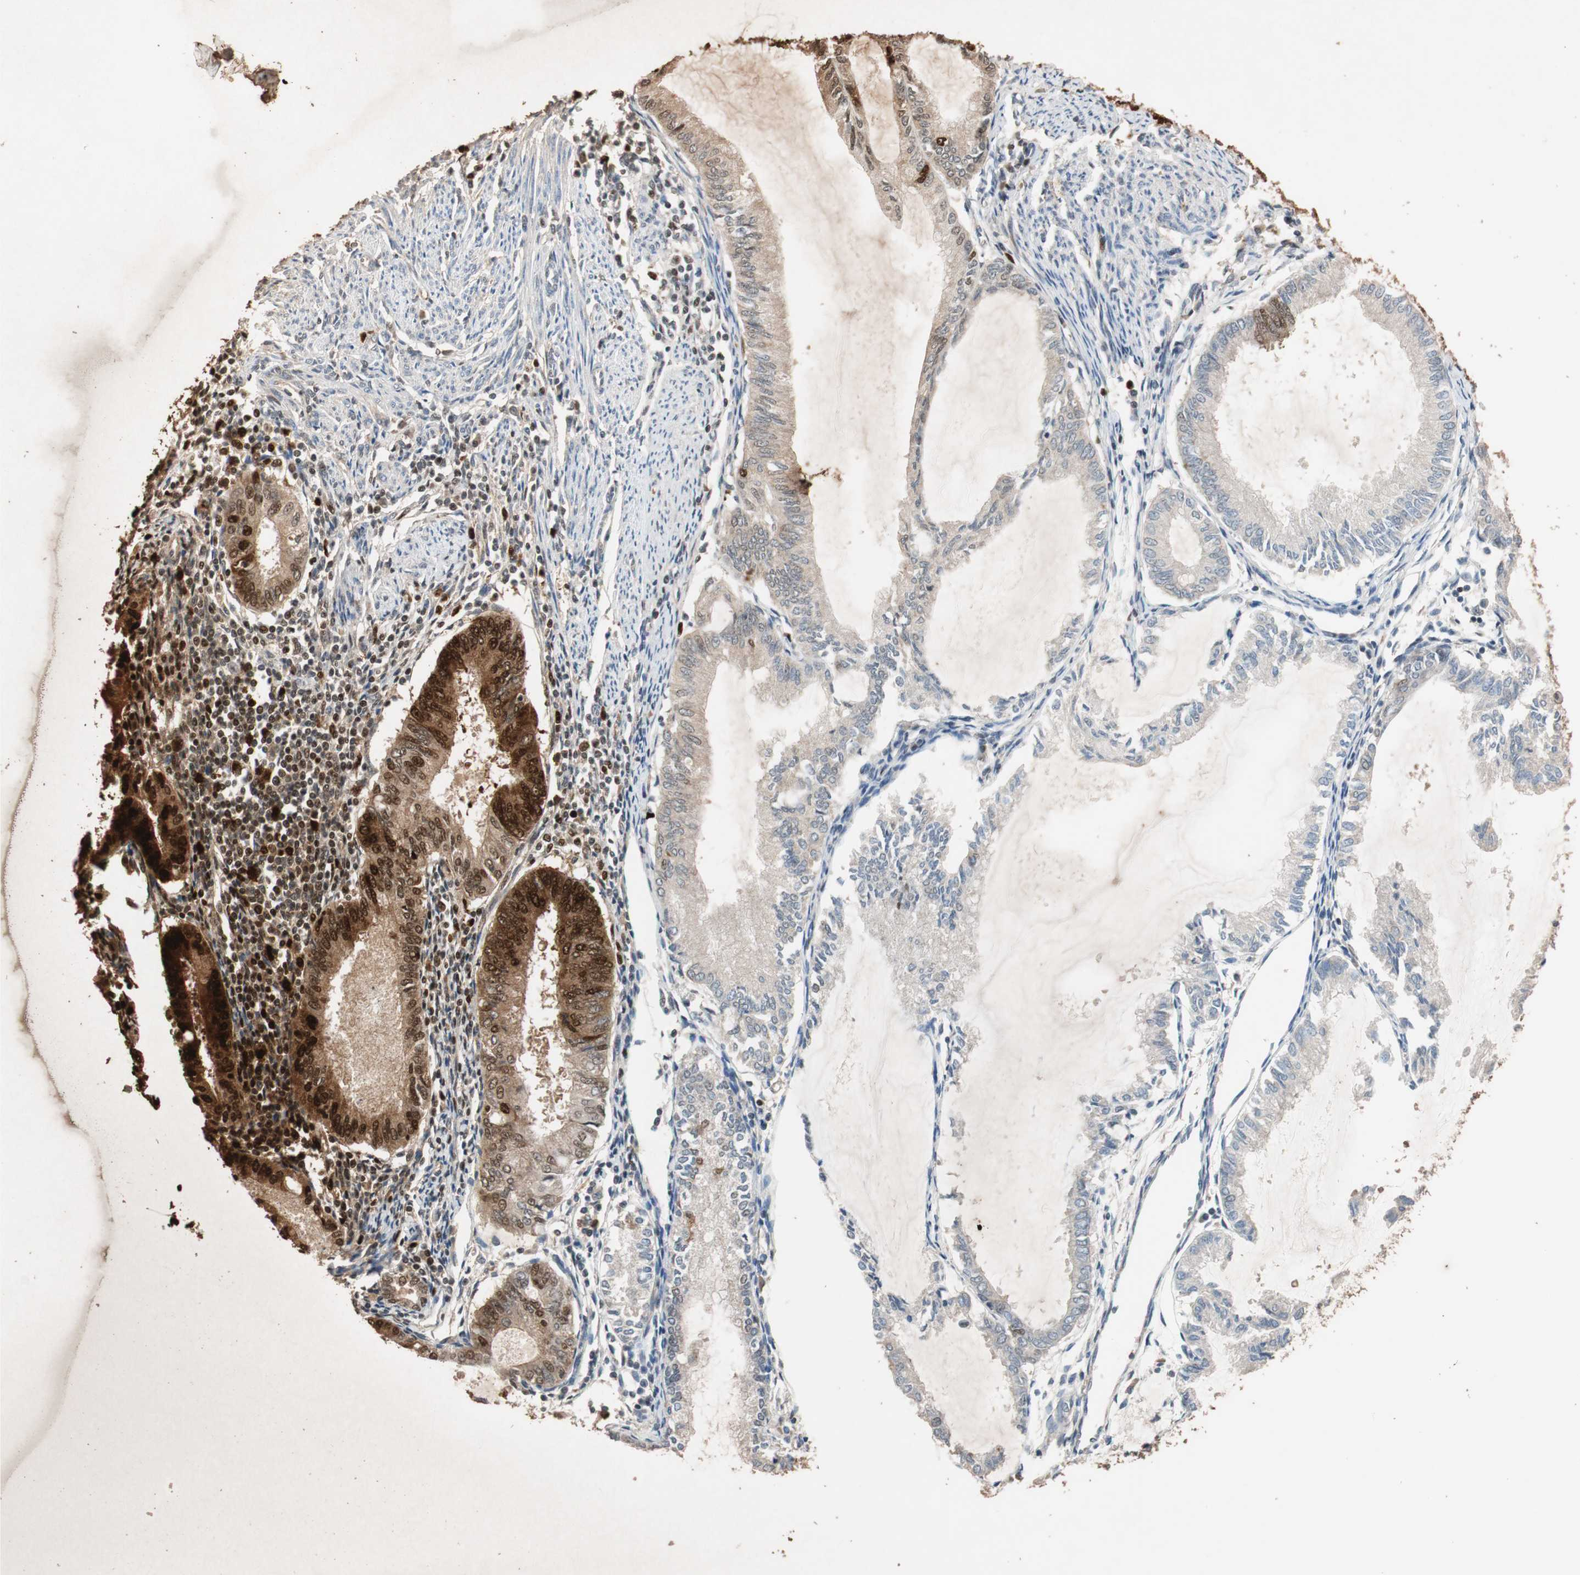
{"staining": {"intensity": "strong", "quantity": "<25%", "location": "cytoplasmic/membranous,nuclear"}, "tissue": "endometrial cancer", "cell_type": "Tumor cells", "image_type": "cancer", "snomed": [{"axis": "morphology", "description": "Adenocarcinoma, NOS"}, {"axis": "topography", "description": "Endometrium"}], "caption": "Protein staining of endometrial cancer tissue demonstrates strong cytoplasmic/membranous and nuclear expression in approximately <25% of tumor cells.", "gene": "TUBB", "patient": {"sex": "female", "age": 86}}